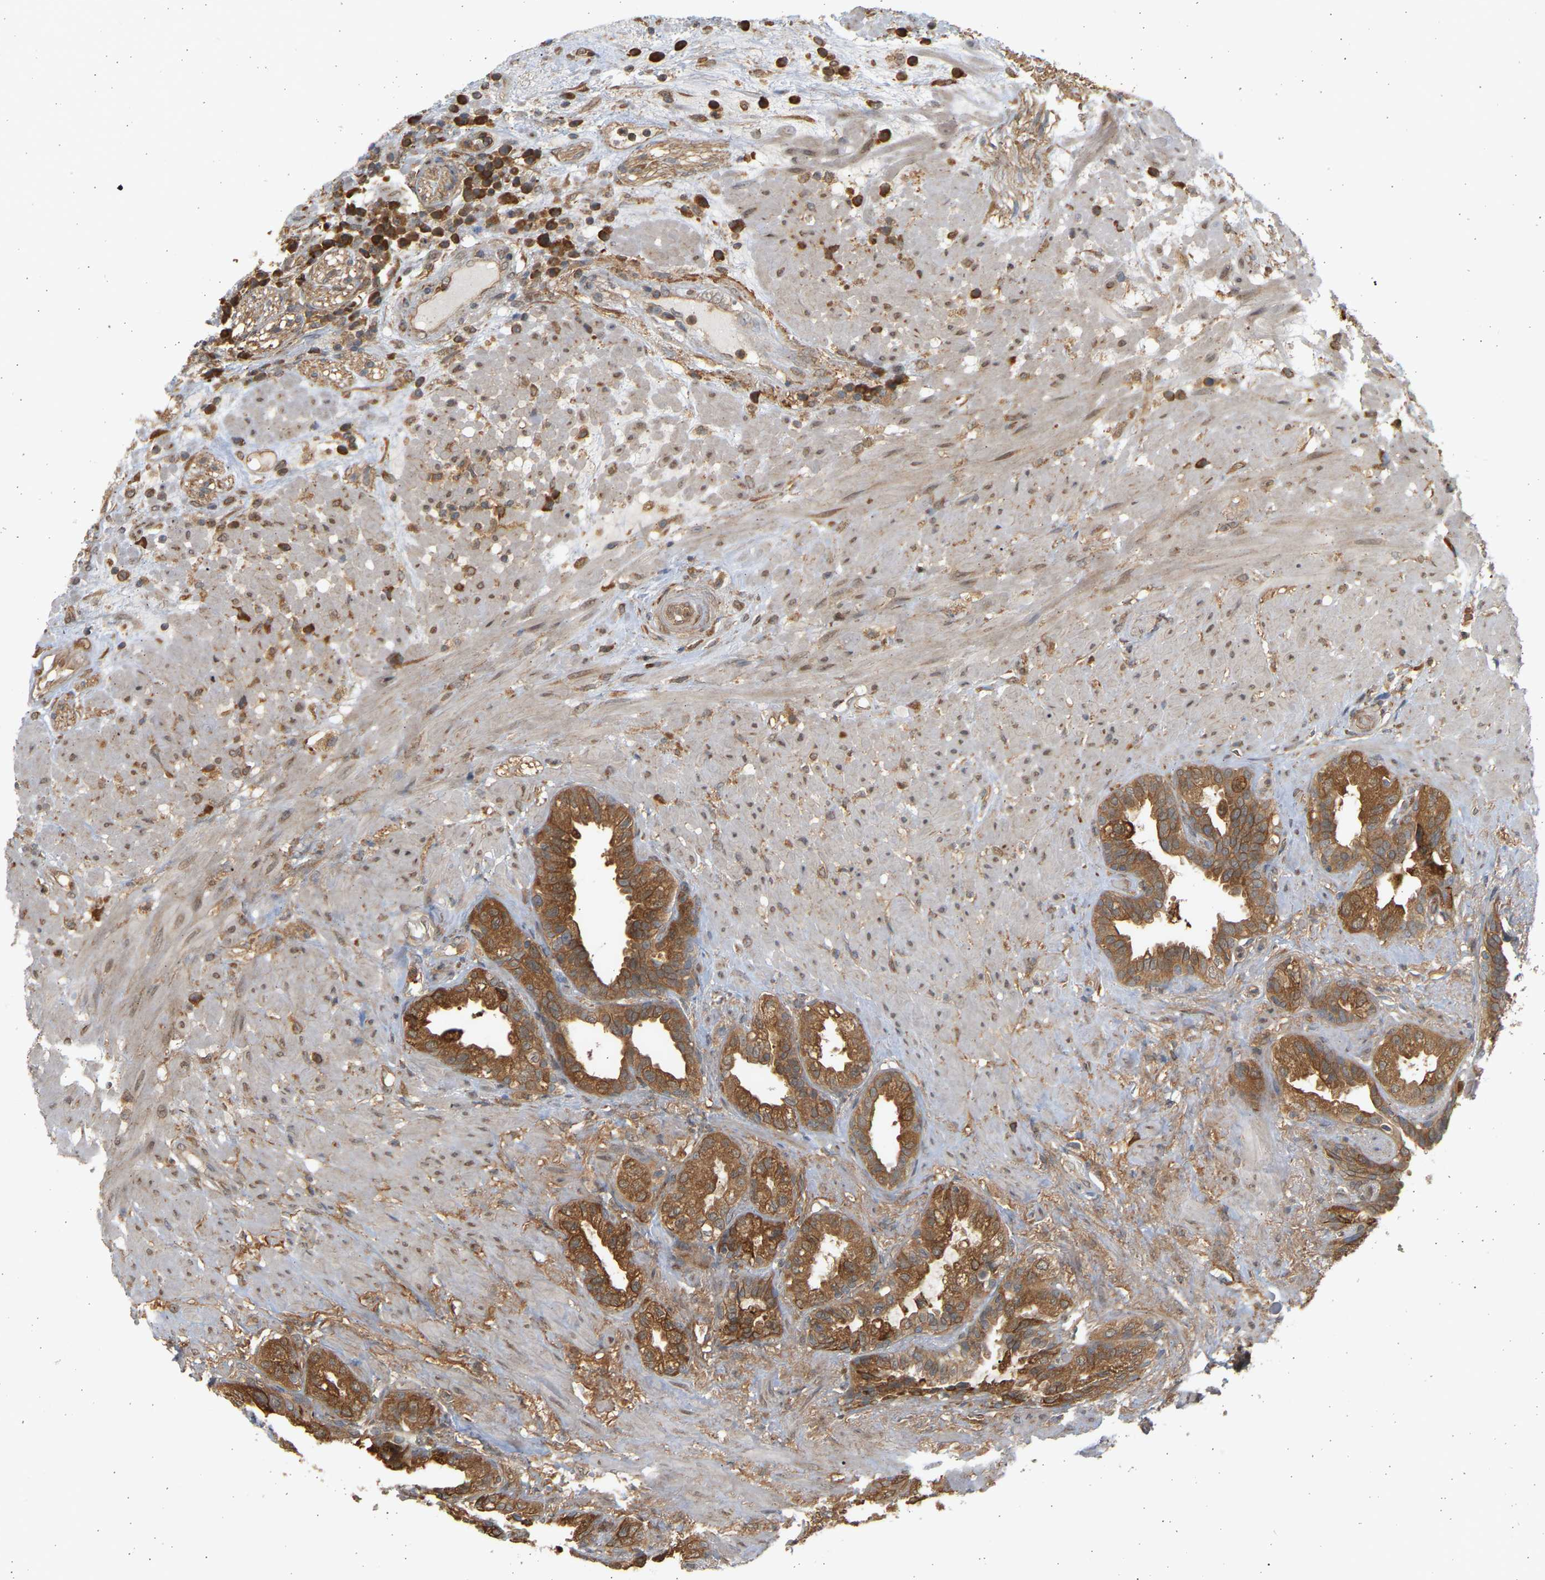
{"staining": {"intensity": "strong", "quantity": ">75%", "location": "cytoplasmic/membranous"}, "tissue": "seminal vesicle", "cell_type": "Glandular cells", "image_type": "normal", "snomed": [{"axis": "morphology", "description": "Normal tissue, NOS"}, {"axis": "topography", "description": "Seminal veicle"}], "caption": "A histopathology image showing strong cytoplasmic/membranous positivity in approximately >75% of glandular cells in benign seminal vesicle, as visualized by brown immunohistochemical staining.", "gene": "B4GALT6", "patient": {"sex": "male", "age": 61}}